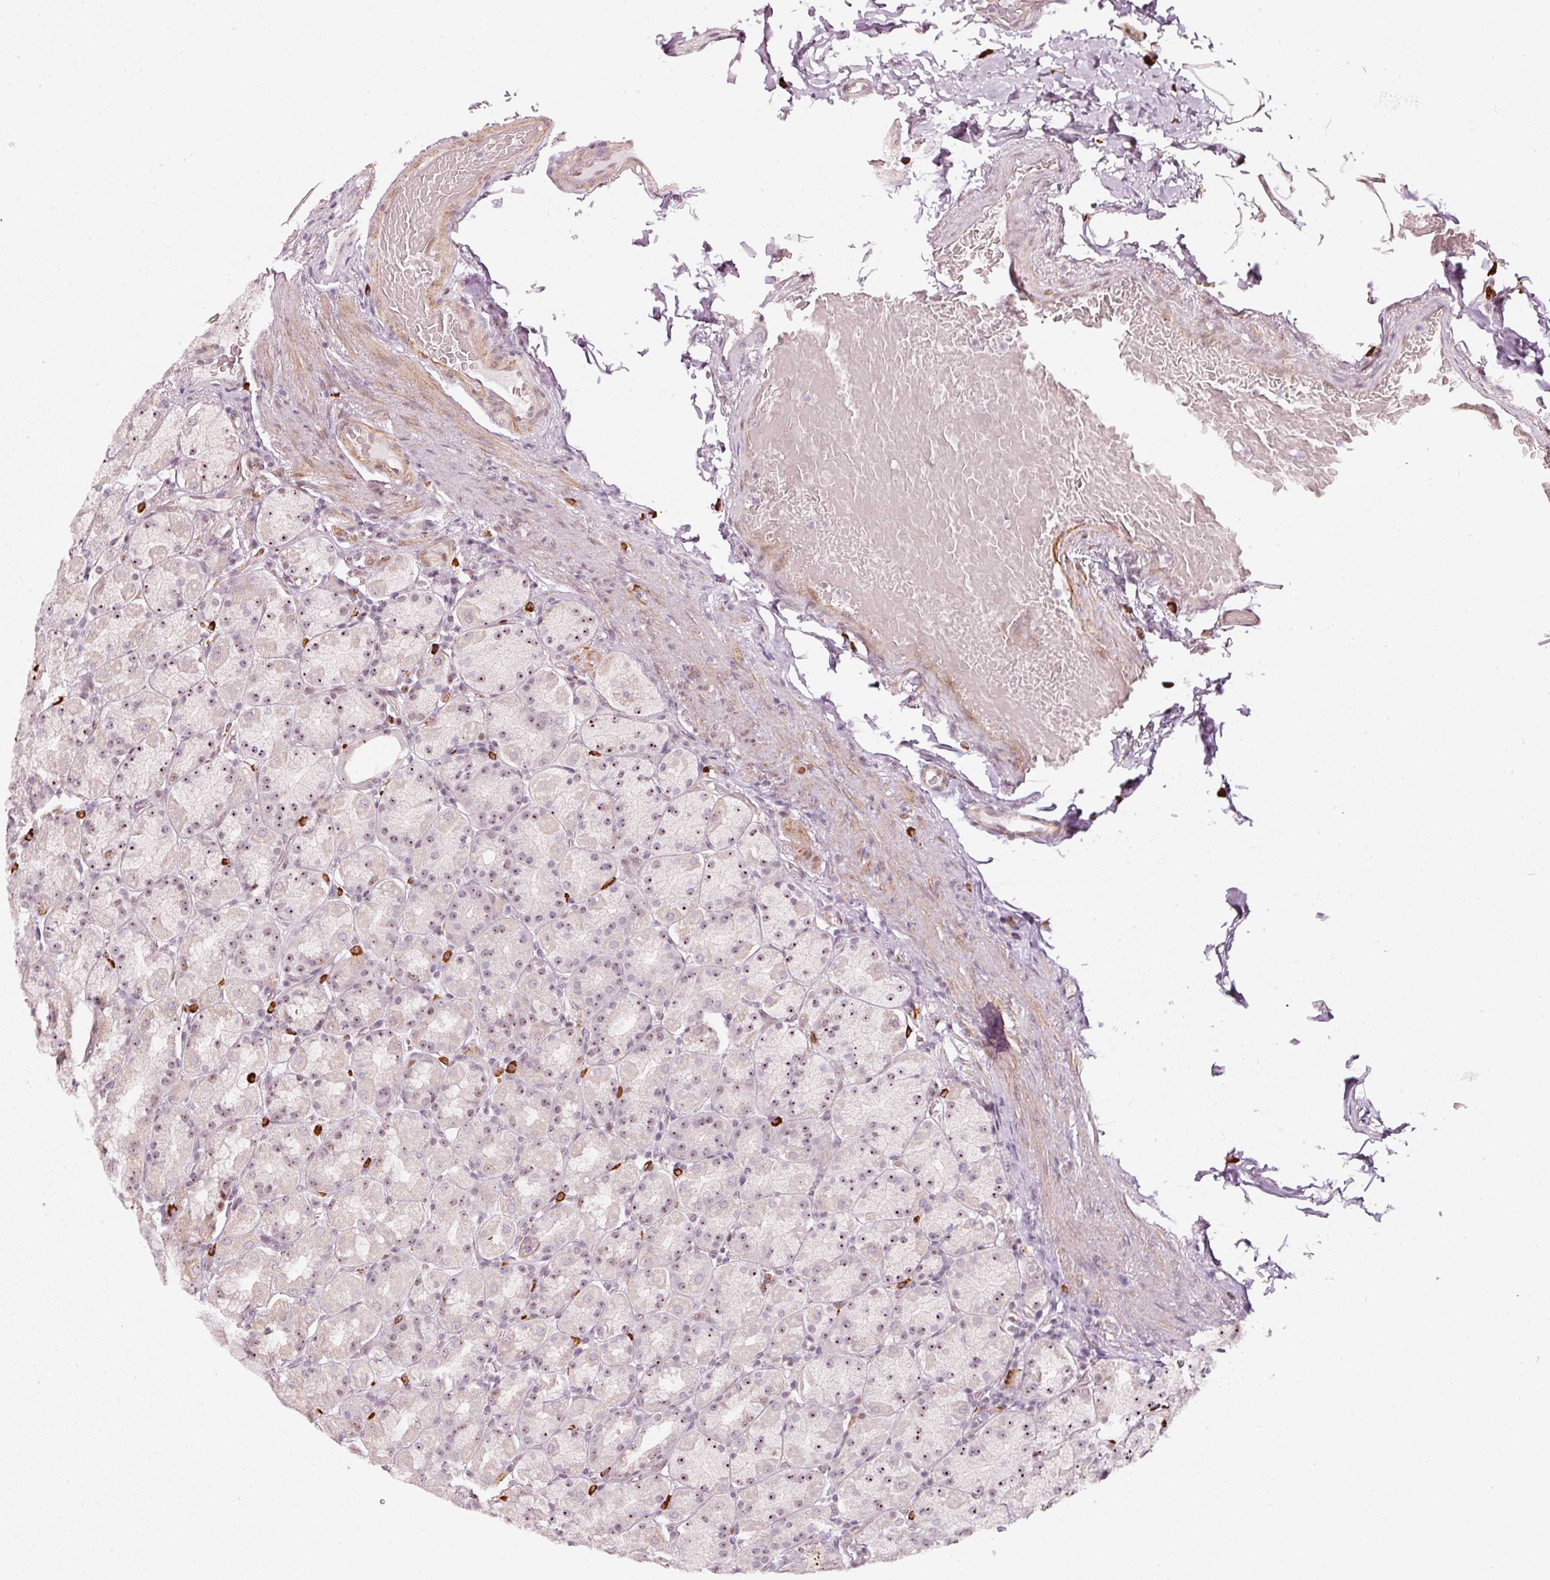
{"staining": {"intensity": "moderate", "quantity": "25%-75%", "location": "nuclear"}, "tissue": "stomach", "cell_type": "Glandular cells", "image_type": "normal", "snomed": [{"axis": "morphology", "description": "Normal tissue, NOS"}, {"axis": "topography", "description": "Stomach, upper"}, {"axis": "topography", "description": "Stomach"}], "caption": "Immunohistochemical staining of unremarkable human stomach reveals moderate nuclear protein positivity in approximately 25%-75% of glandular cells.", "gene": "MXRA8", "patient": {"sex": "male", "age": 68}}